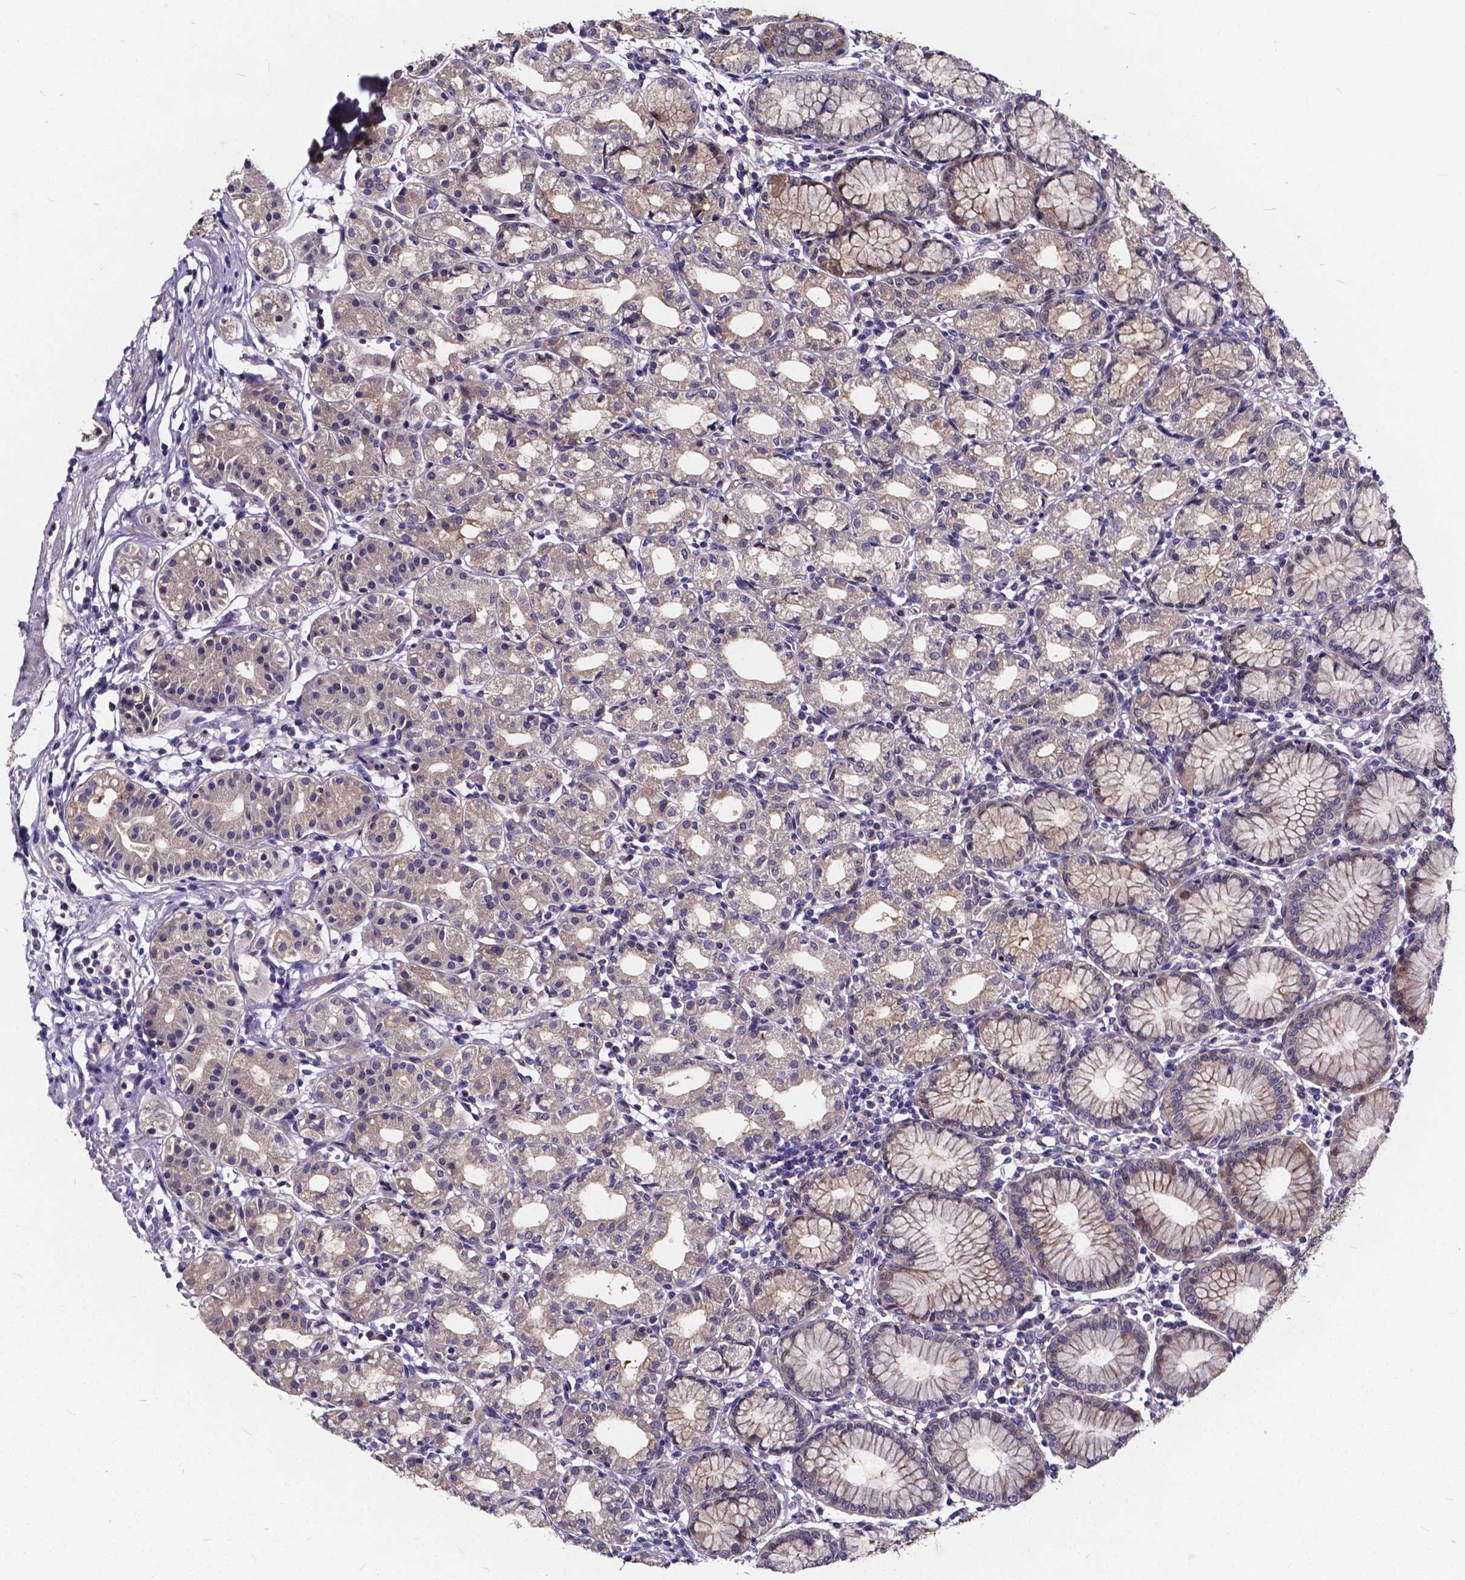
{"staining": {"intensity": "strong", "quantity": "25%-75%", "location": "cytoplasmic/membranous"}, "tissue": "stomach", "cell_type": "Glandular cells", "image_type": "normal", "snomed": [{"axis": "morphology", "description": "Normal tissue, NOS"}, {"axis": "topography", "description": "Skeletal muscle"}, {"axis": "topography", "description": "Stomach"}], "caption": "IHC micrograph of unremarkable stomach: human stomach stained using immunohistochemistry (IHC) reveals high levels of strong protein expression localized specifically in the cytoplasmic/membranous of glandular cells, appearing as a cytoplasmic/membranous brown color.", "gene": "SOWAHA", "patient": {"sex": "female", "age": 57}}